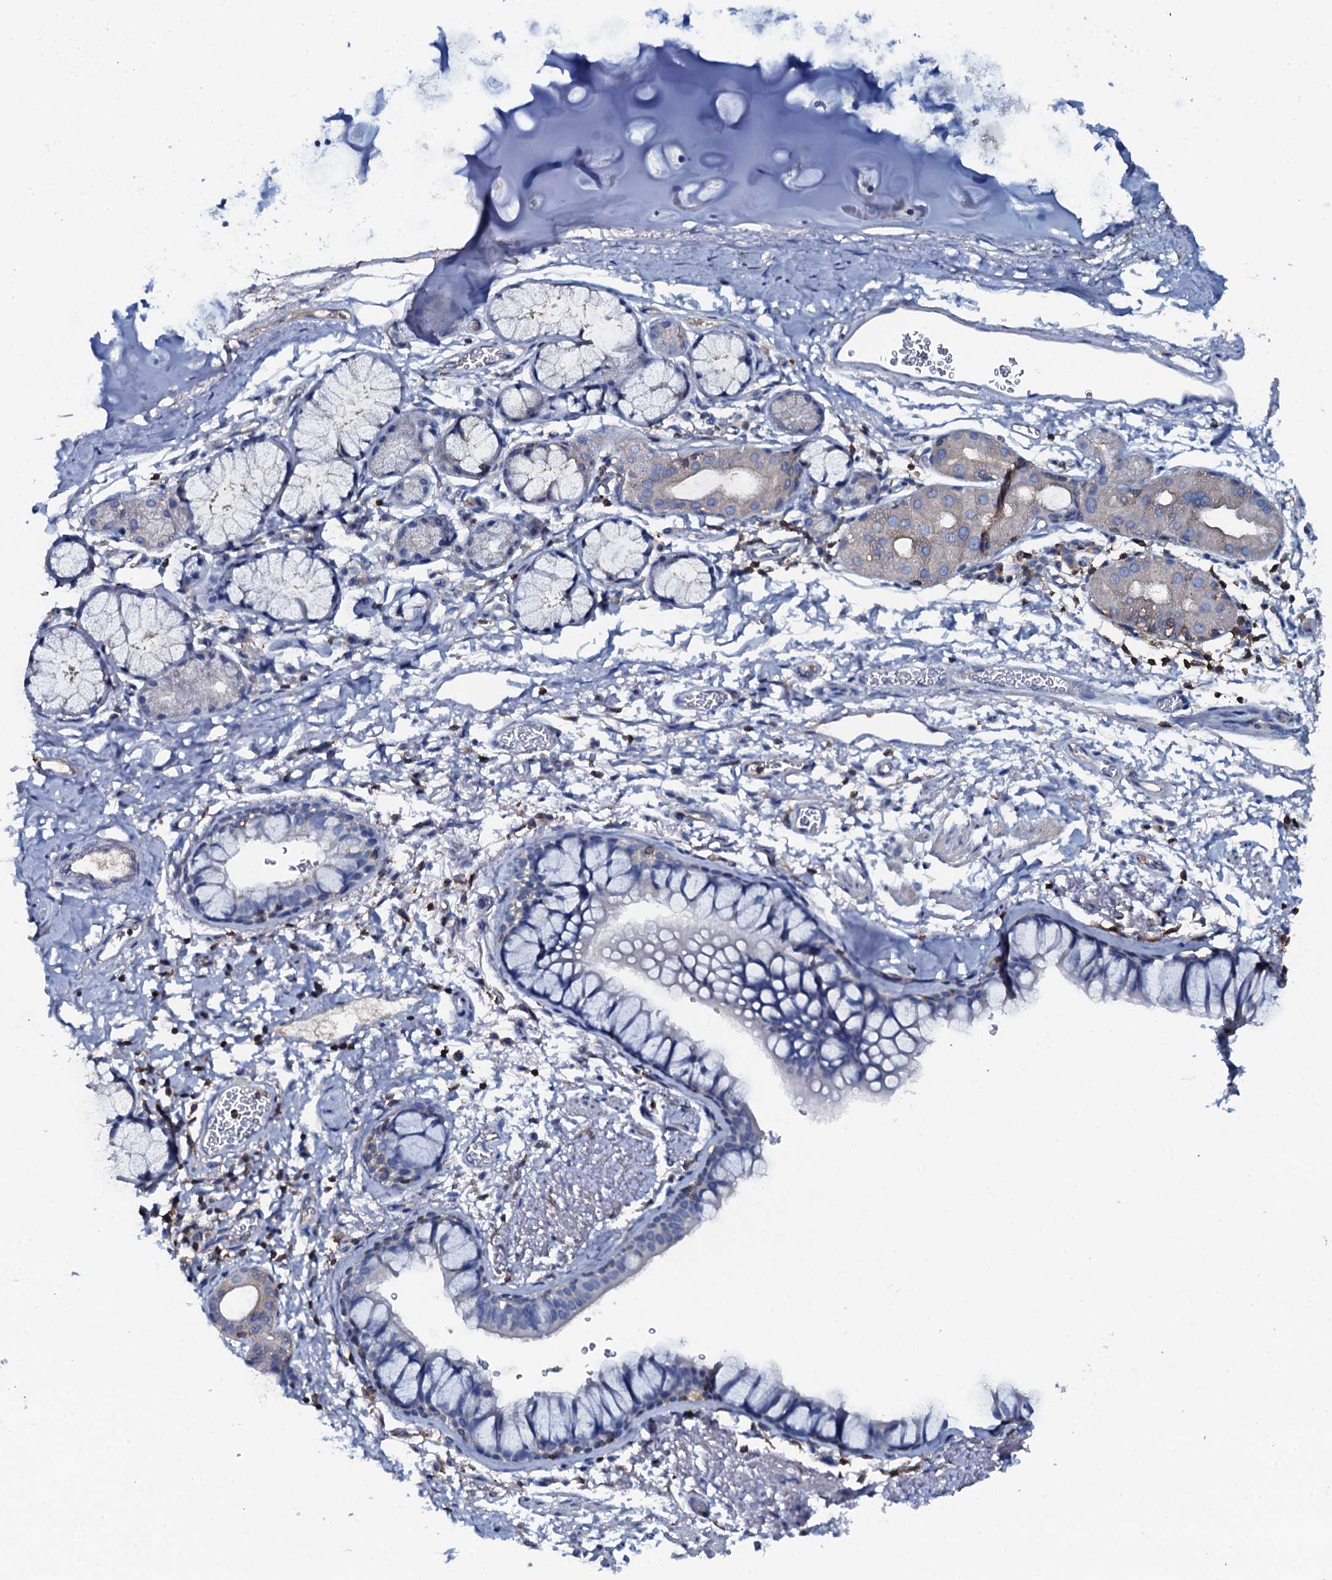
{"staining": {"intensity": "negative", "quantity": "none", "location": "none"}, "tissue": "bronchus", "cell_type": "Respiratory epithelial cells", "image_type": "normal", "snomed": [{"axis": "morphology", "description": "Normal tissue, NOS"}, {"axis": "topography", "description": "Bronchus"}], "caption": "Normal bronchus was stained to show a protein in brown. There is no significant staining in respiratory epithelial cells. Nuclei are stained in blue.", "gene": "MS4A4E", "patient": {"sex": "male", "age": 65}}